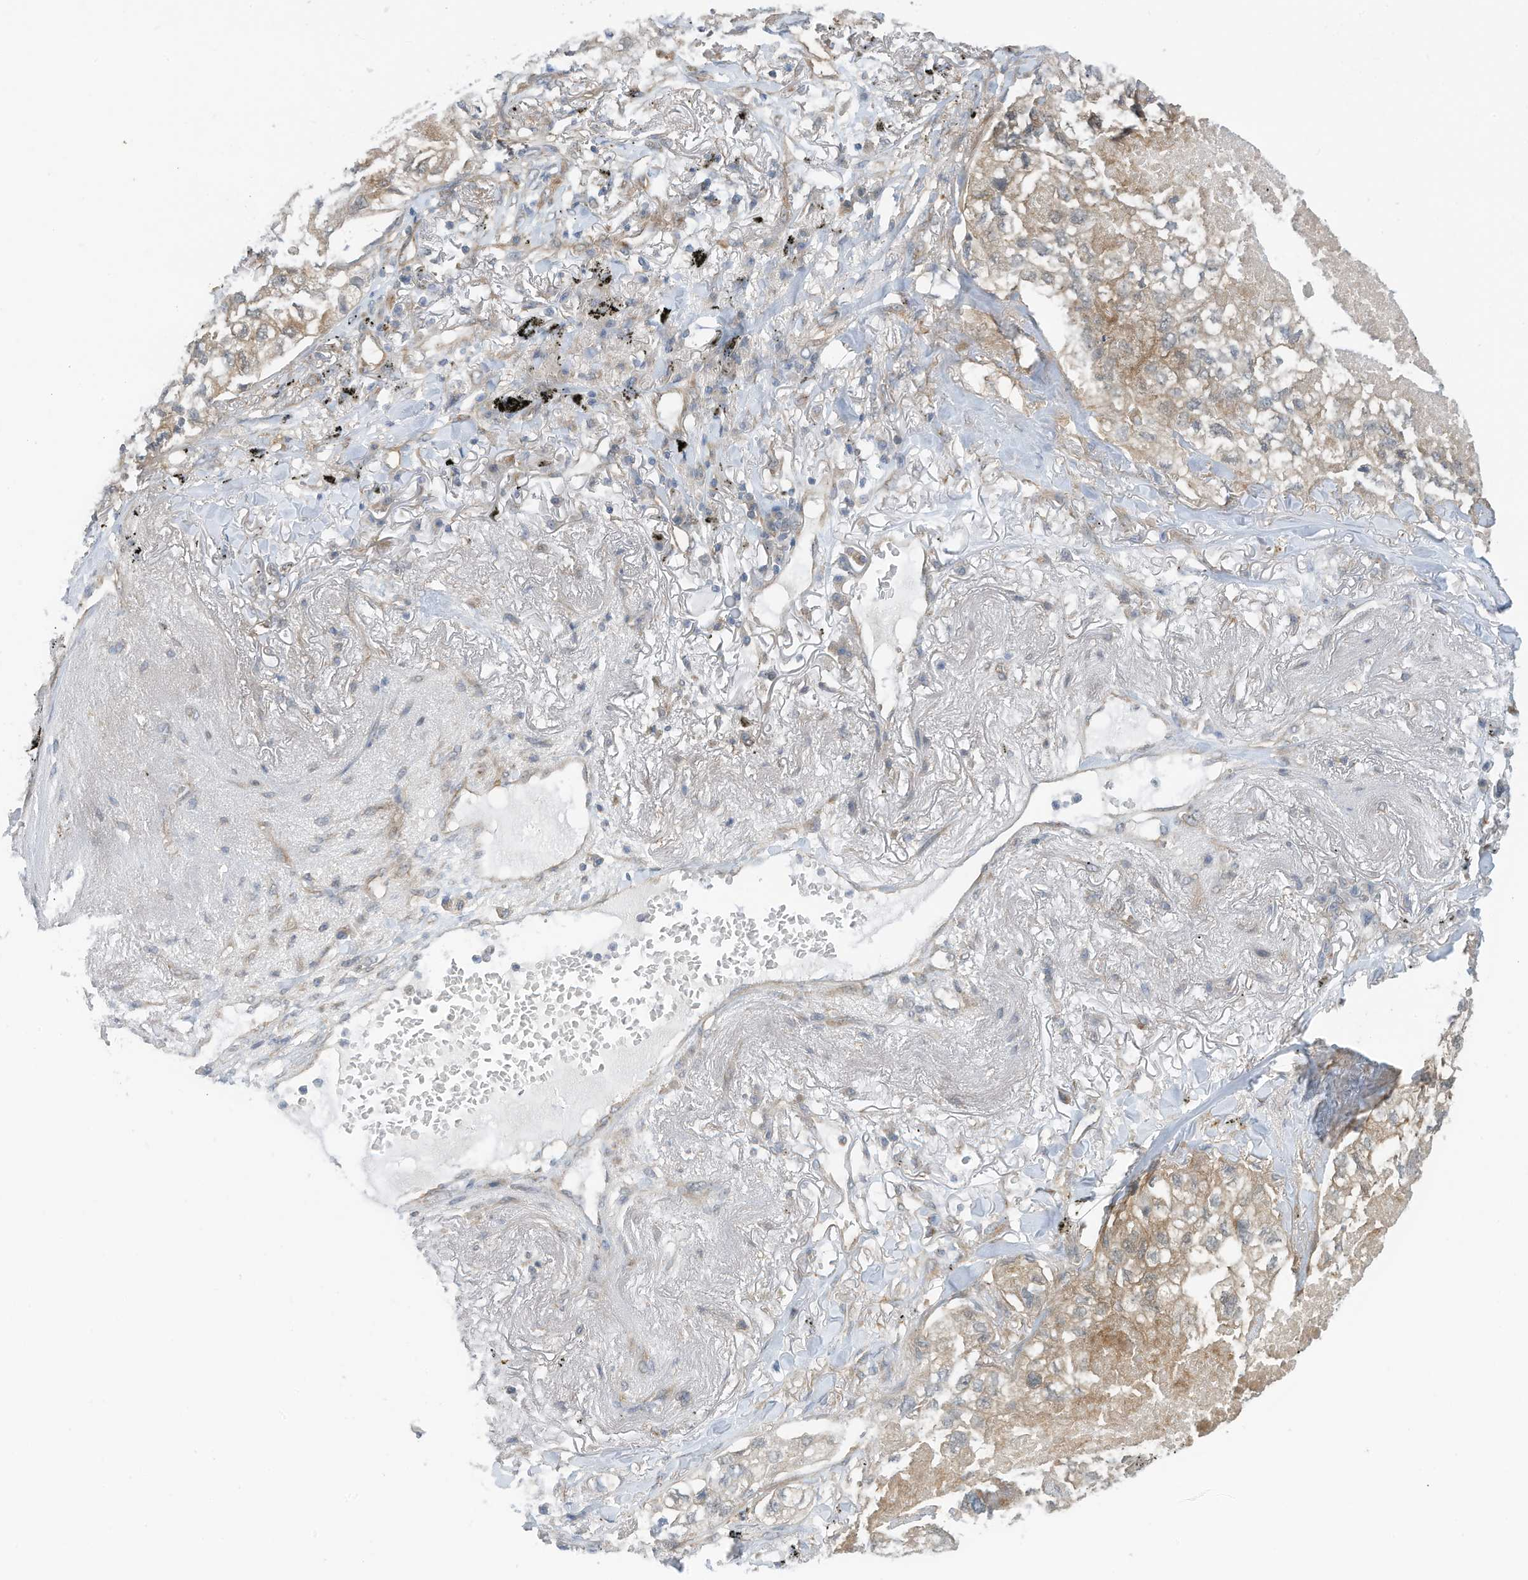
{"staining": {"intensity": "weak", "quantity": "25%-75%", "location": "cytoplasmic/membranous"}, "tissue": "lung cancer", "cell_type": "Tumor cells", "image_type": "cancer", "snomed": [{"axis": "morphology", "description": "Adenocarcinoma, NOS"}, {"axis": "topography", "description": "Lung"}], "caption": "This histopathology image demonstrates immunohistochemistry (IHC) staining of human lung adenocarcinoma, with low weak cytoplasmic/membranous expression in approximately 25%-75% of tumor cells.", "gene": "REPS1", "patient": {"sex": "male", "age": 65}}